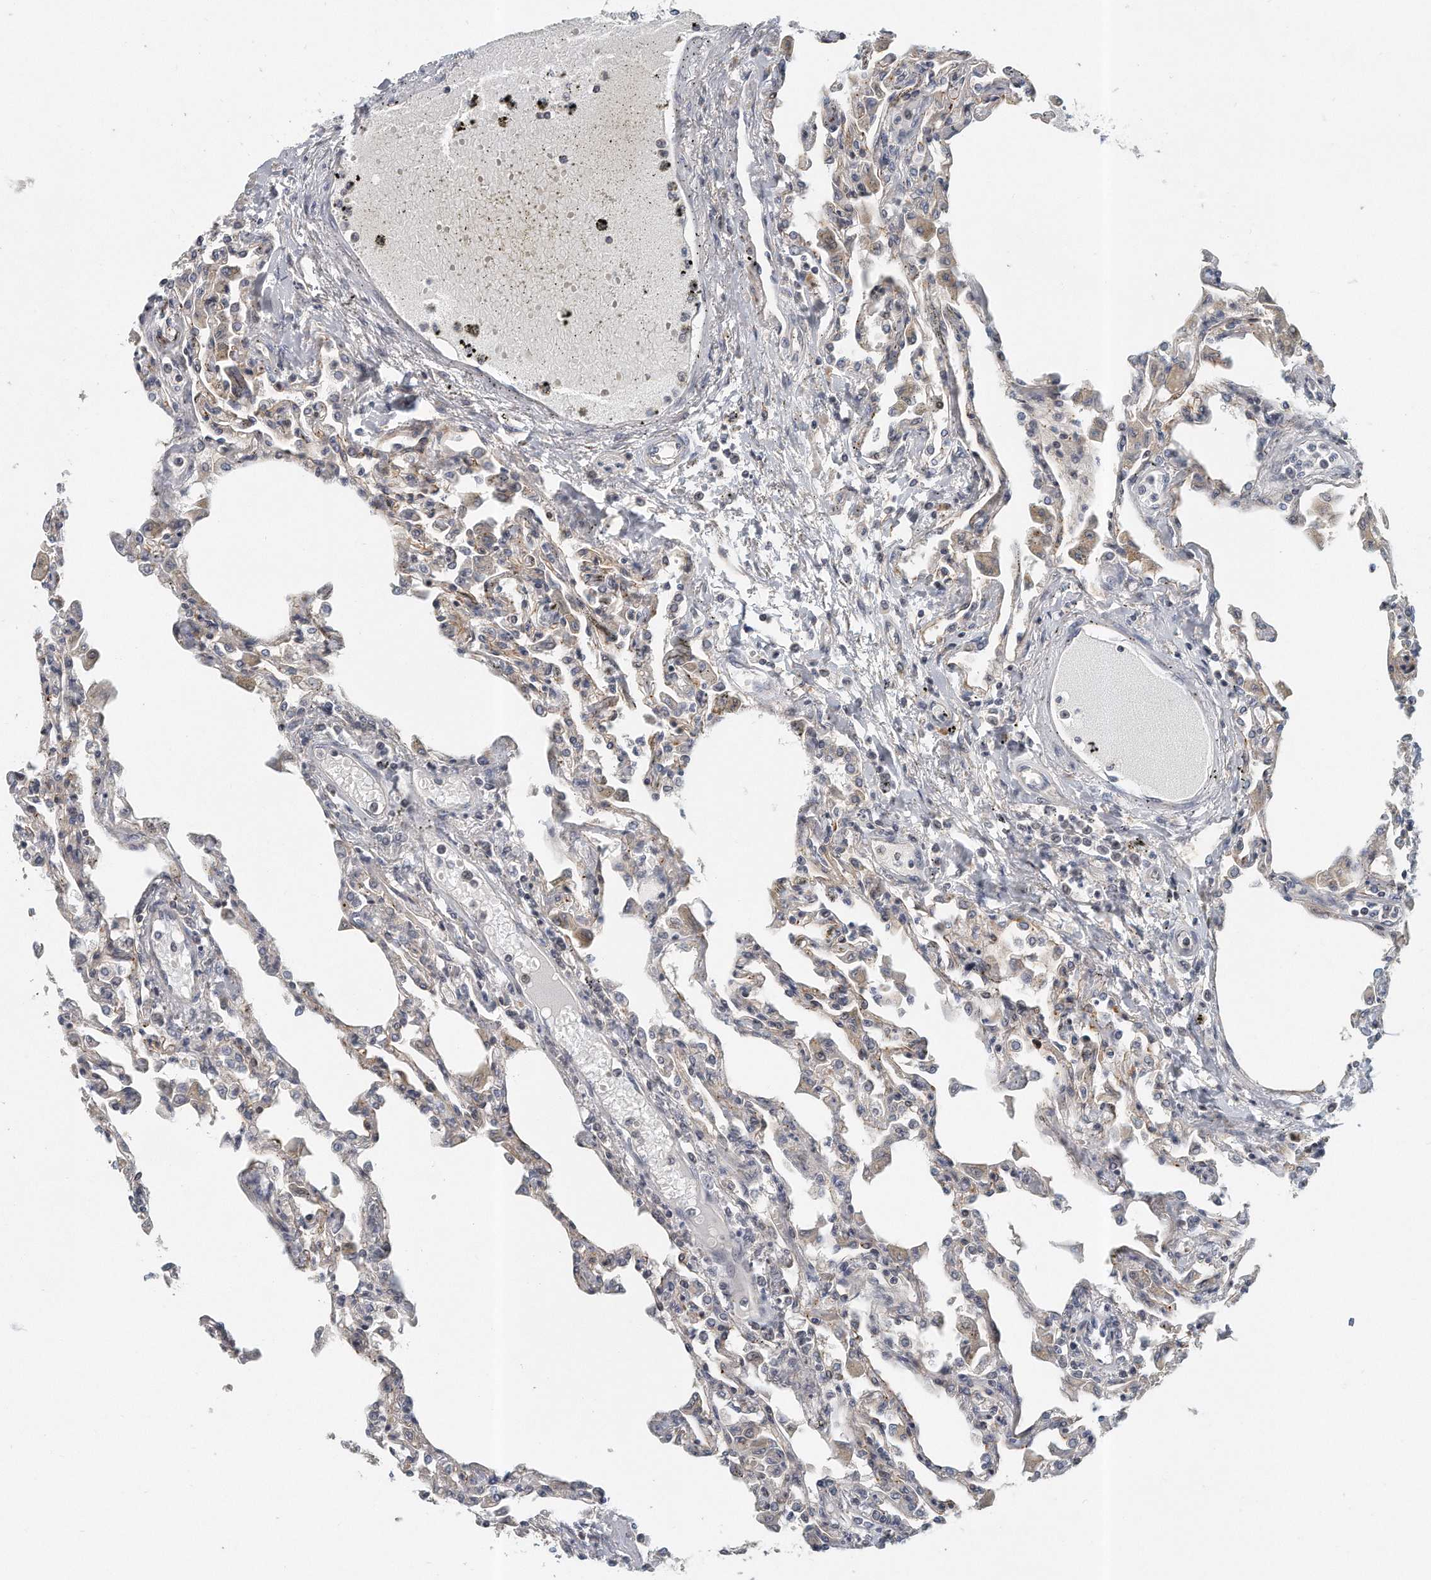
{"staining": {"intensity": "moderate", "quantity": "25%-75%", "location": "cytoplasmic/membranous"}, "tissue": "lung", "cell_type": "Alveolar cells", "image_type": "normal", "snomed": [{"axis": "morphology", "description": "Normal tissue, NOS"}, {"axis": "topography", "description": "Bronchus"}, {"axis": "topography", "description": "Lung"}], "caption": "Lung stained for a protein displays moderate cytoplasmic/membranous positivity in alveolar cells. (DAB (3,3'-diaminobenzidine) = brown stain, brightfield microscopy at high magnification).", "gene": "PCDH8", "patient": {"sex": "female", "age": 49}}